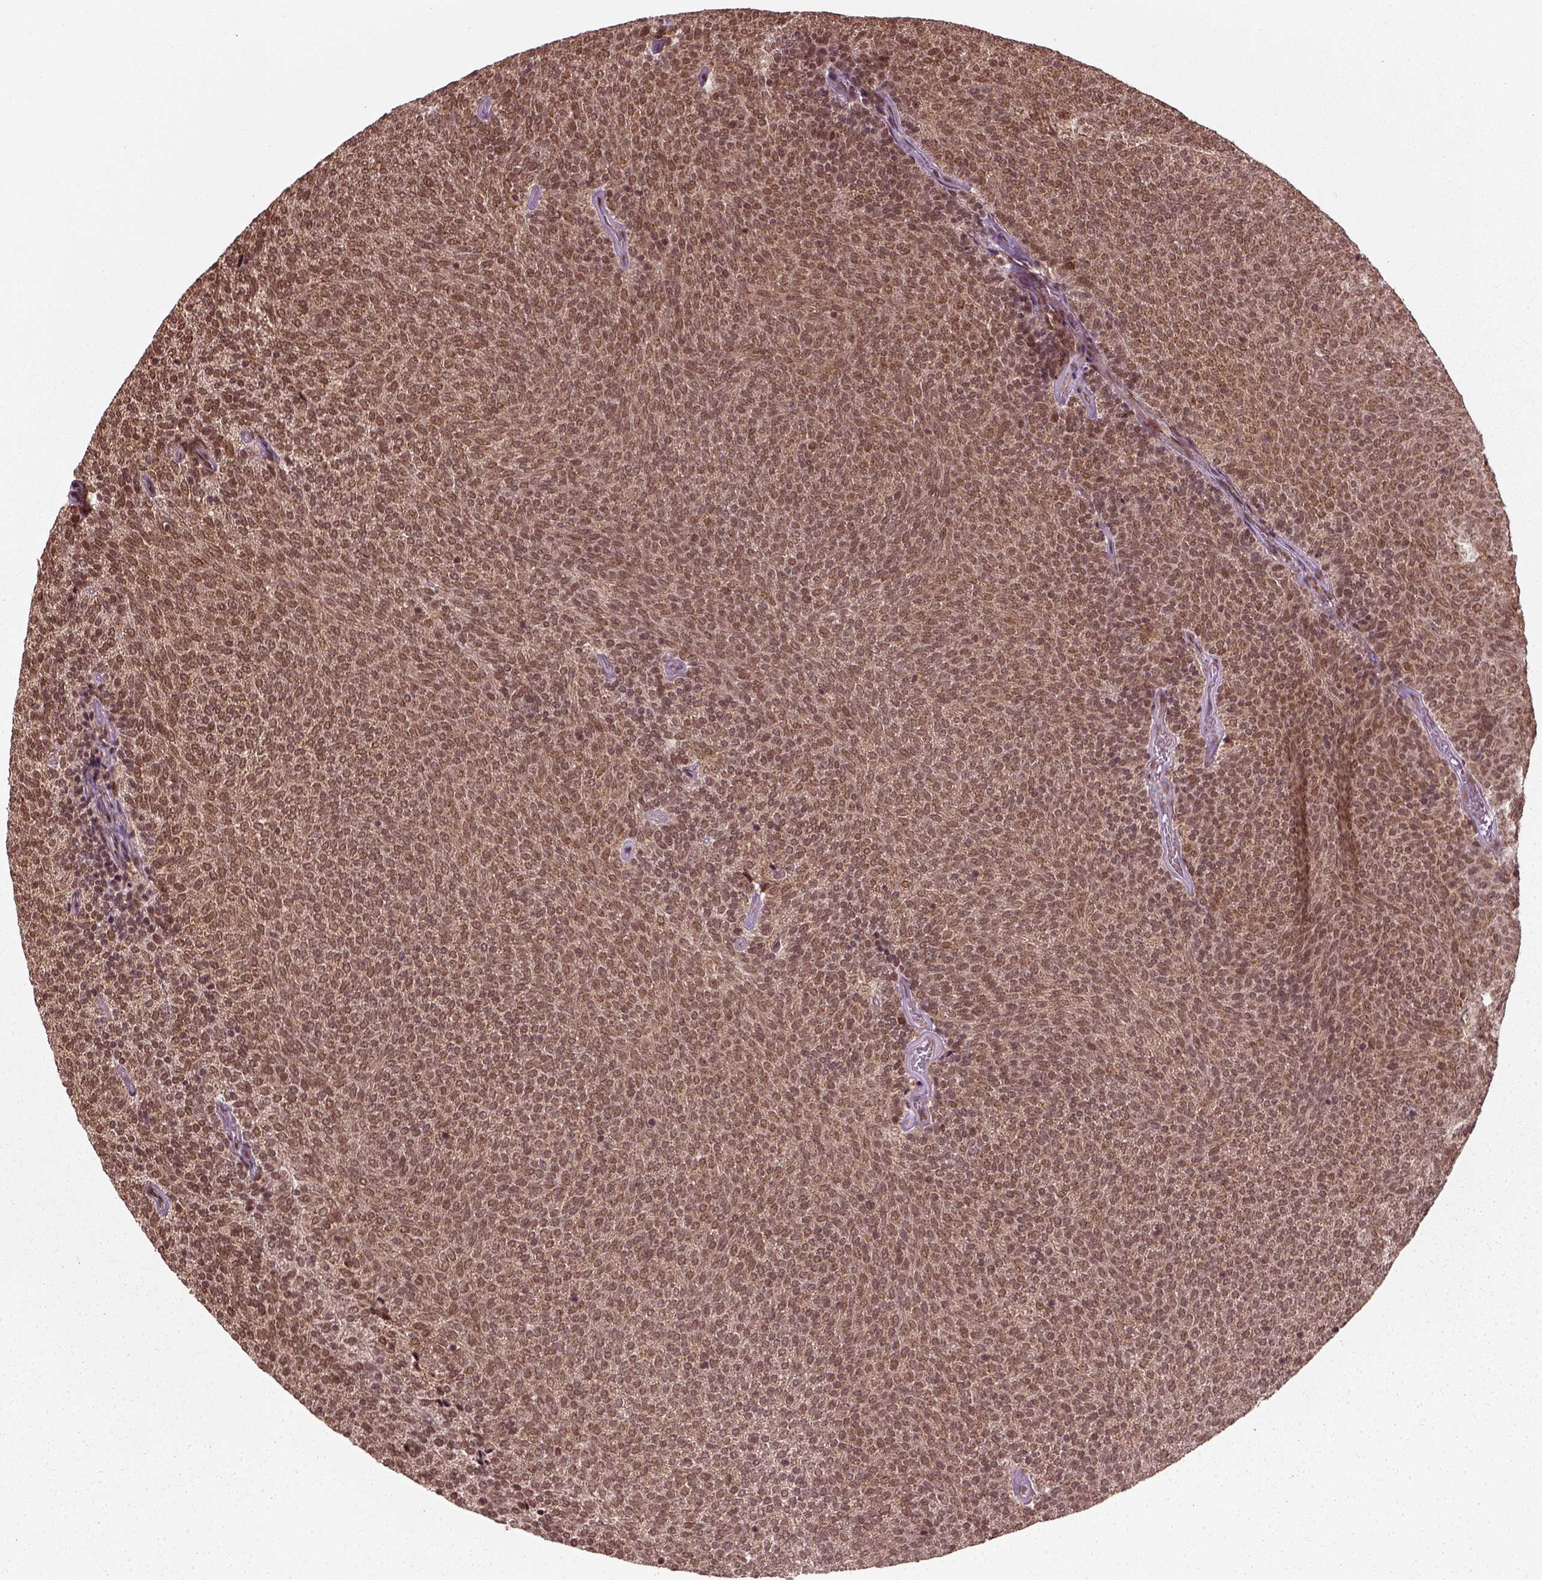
{"staining": {"intensity": "moderate", "quantity": ">75%", "location": "cytoplasmic/membranous,nuclear"}, "tissue": "urothelial cancer", "cell_type": "Tumor cells", "image_type": "cancer", "snomed": [{"axis": "morphology", "description": "Urothelial carcinoma, Low grade"}, {"axis": "topography", "description": "Urinary bladder"}], "caption": "Immunohistochemistry staining of urothelial cancer, which exhibits medium levels of moderate cytoplasmic/membranous and nuclear expression in about >75% of tumor cells indicating moderate cytoplasmic/membranous and nuclear protein staining. The staining was performed using DAB (brown) for protein detection and nuclei were counterstained in hematoxylin (blue).", "gene": "NUDT9", "patient": {"sex": "male", "age": 77}}